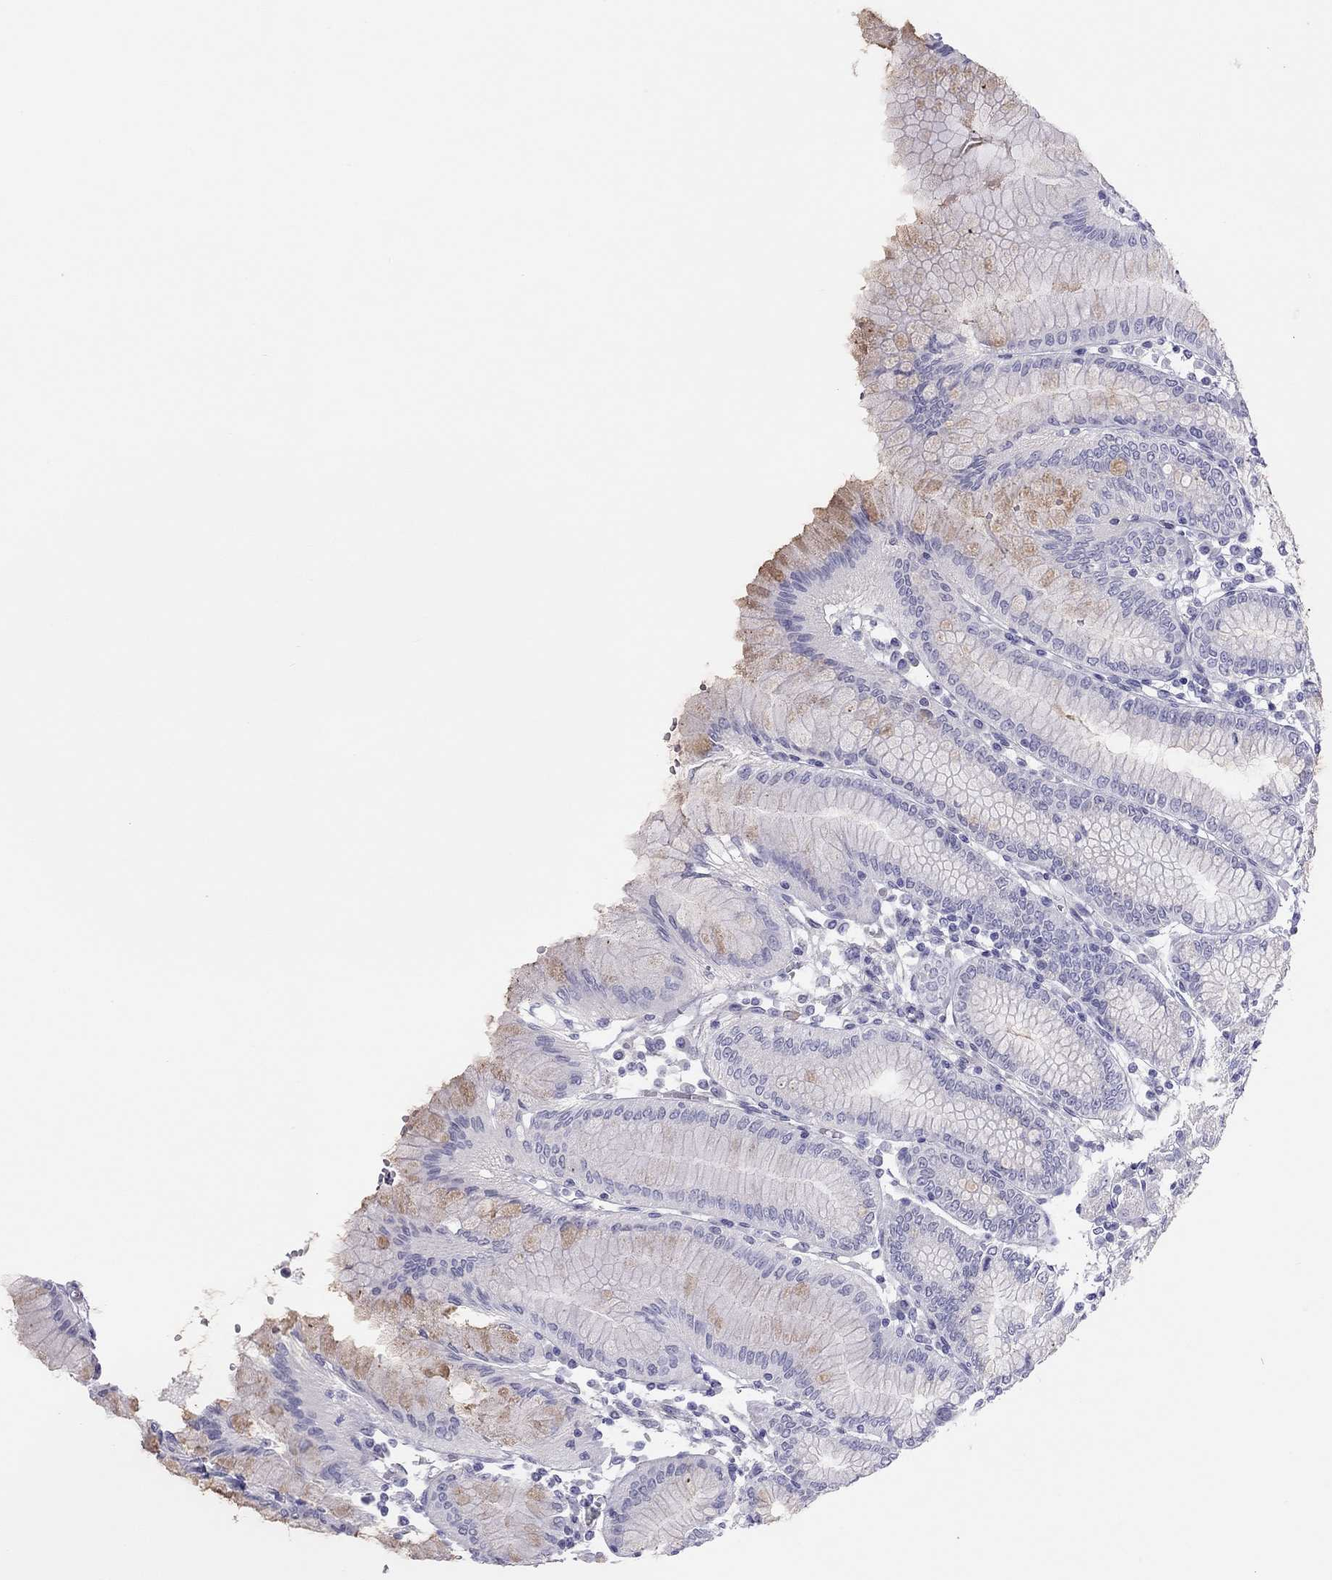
{"staining": {"intensity": "negative", "quantity": "none", "location": "none"}, "tissue": "stomach", "cell_type": "Glandular cells", "image_type": "normal", "snomed": [{"axis": "morphology", "description": "Normal tissue, NOS"}, {"axis": "topography", "description": "Skeletal muscle"}, {"axis": "topography", "description": "Stomach"}], "caption": "DAB (3,3'-diaminobenzidine) immunohistochemical staining of normal stomach shows no significant staining in glandular cells. (Stains: DAB immunohistochemistry (IHC) with hematoxylin counter stain, Microscopy: brightfield microscopy at high magnification).", "gene": "SPATA12", "patient": {"sex": "female", "age": 57}}